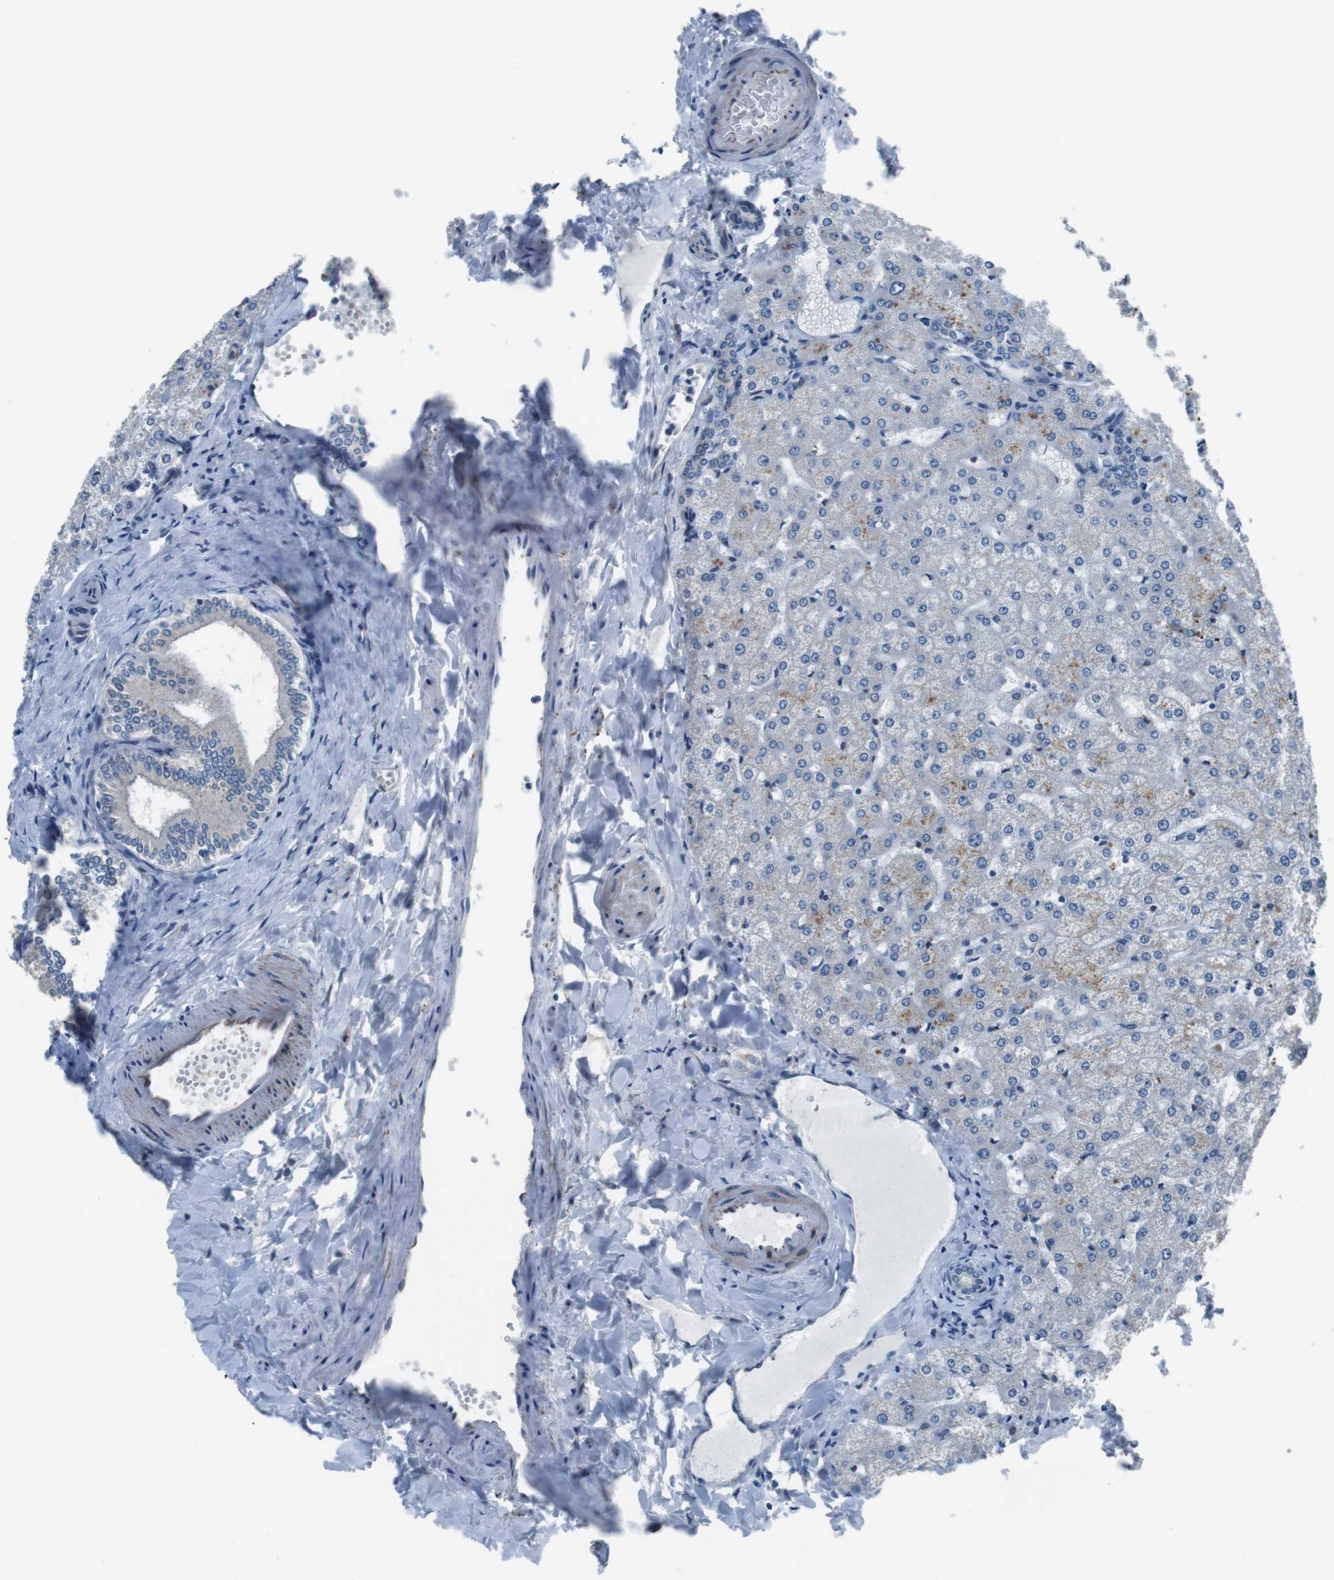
{"staining": {"intensity": "negative", "quantity": "none", "location": "none"}, "tissue": "liver", "cell_type": "Cholangiocytes", "image_type": "normal", "snomed": [{"axis": "morphology", "description": "Normal tissue, NOS"}, {"axis": "topography", "description": "Liver"}], "caption": "This is an immunohistochemistry micrograph of normal human liver. There is no expression in cholangiocytes.", "gene": "LRRC49", "patient": {"sex": "female", "age": 32}}